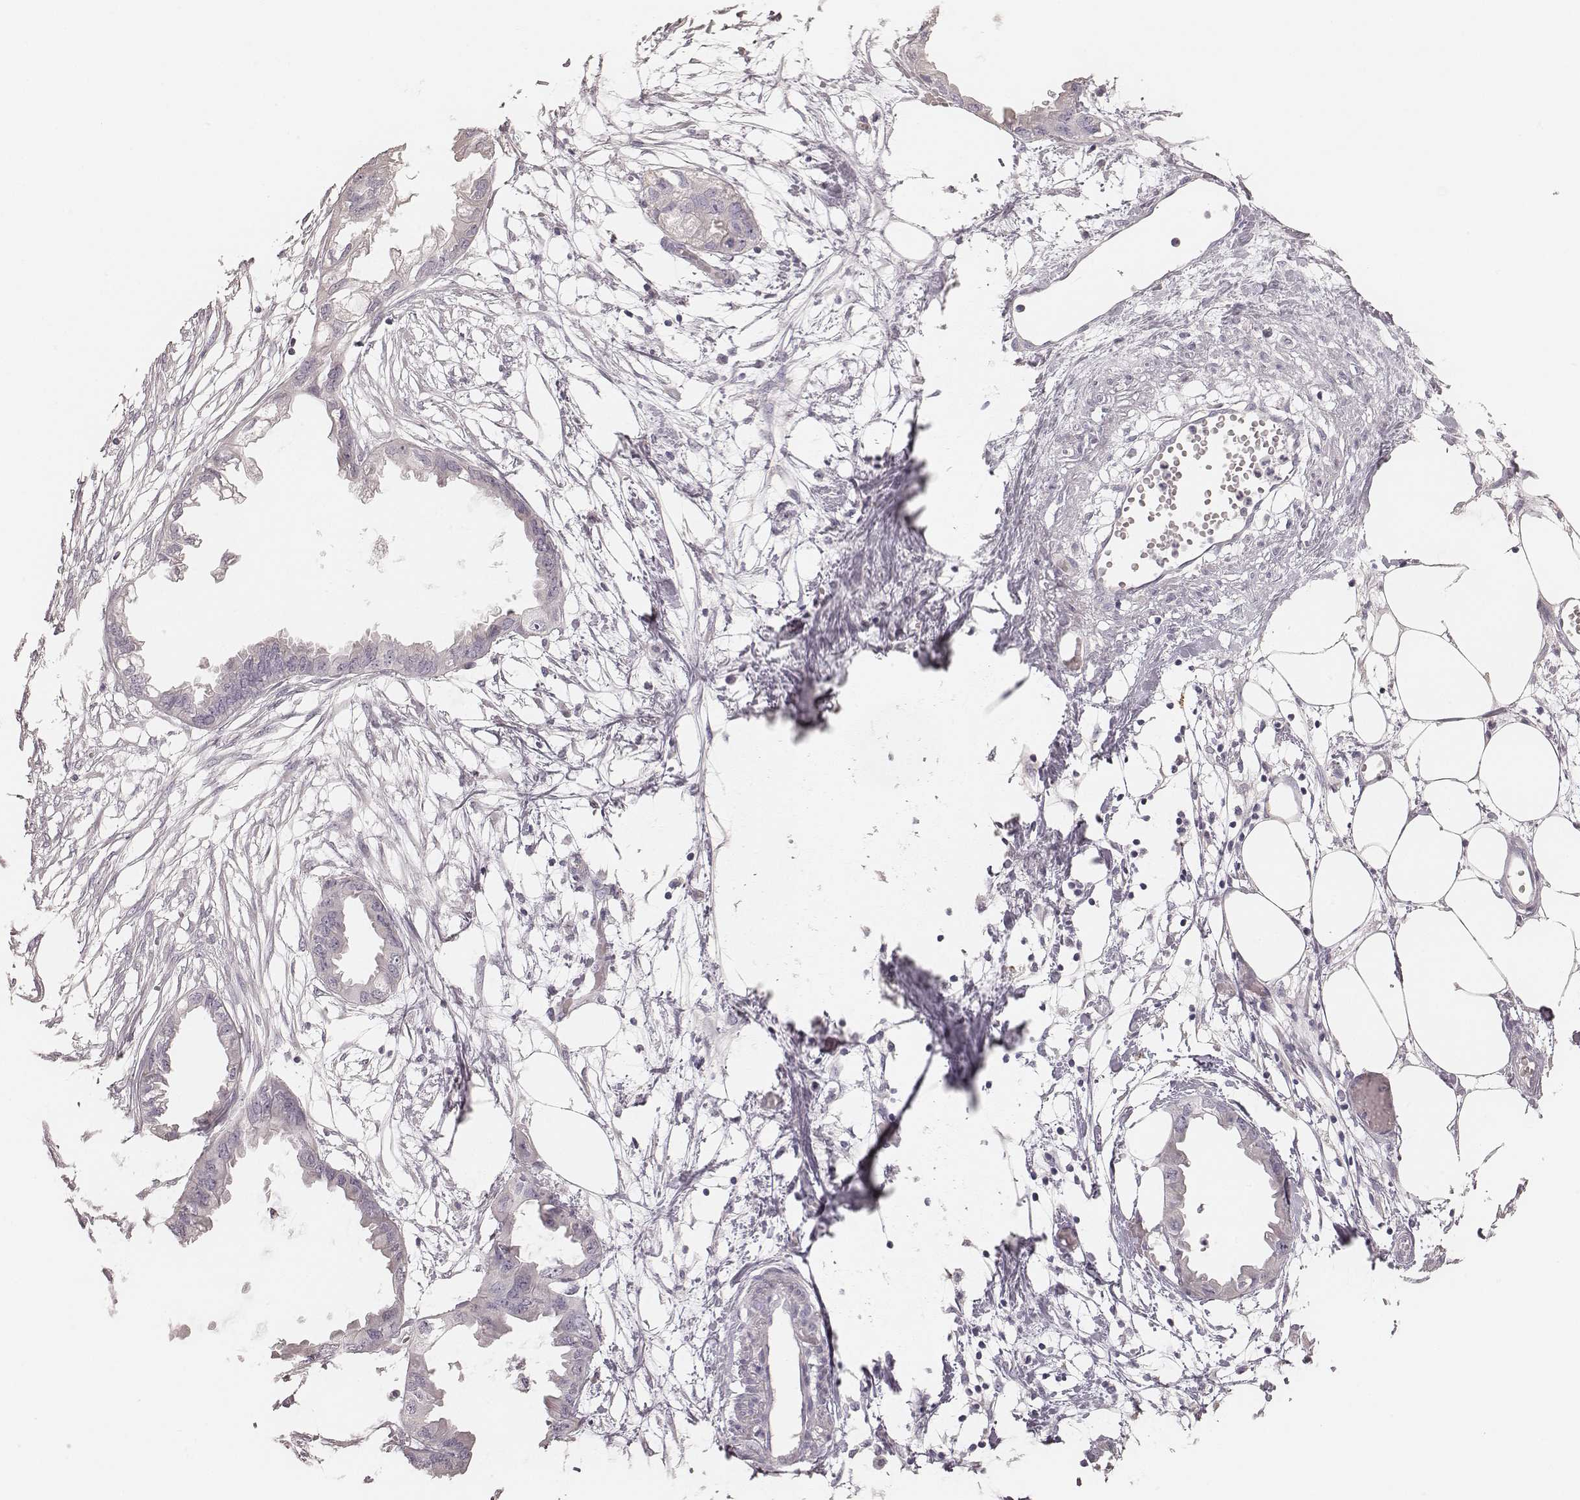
{"staining": {"intensity": "negative", "quantity": "none", "location": "none"}, "tissue": "endometrial cancer", "cell_type": "Tumor cells", "image_type": "cancer", "snomed": [{"axis": "morphology", "description": "Adenocarcinoma, NOS"}, {"axis": "morphology", "description": "Adenocarcinoma, metastatic, NOS"}, {"axis": "topography", "description": "Adipose tissue"}, {"axis": "topography", "description": "Endometrium"}], "caption": "Immunohistochemistry (IHC) of endometrial adenocarcinoma reveals no positivity in tumor cells.", "gene": "ZP4", "patient": {"sex": "female", "age": 67}}